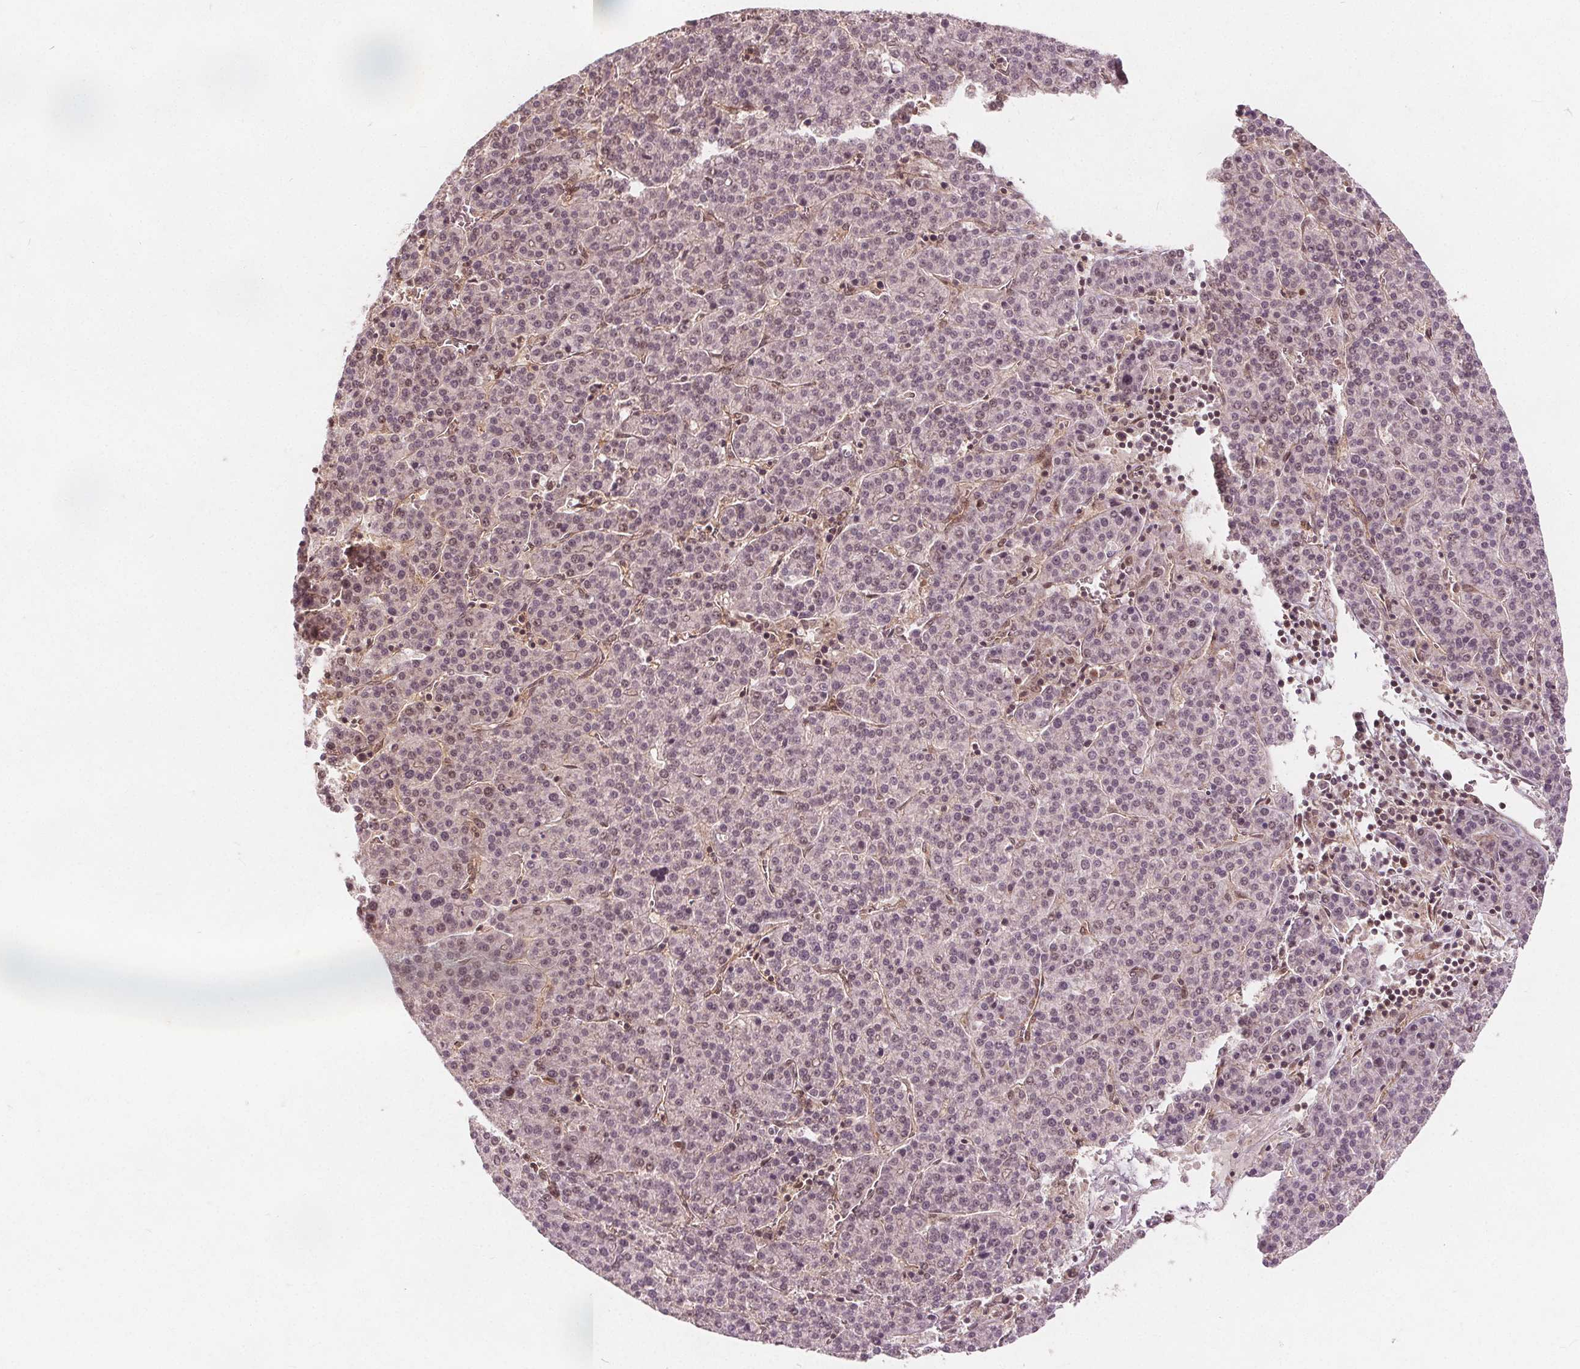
{"staining": {"intensity": "negative", "quantity": "none", "location": "none"}, "tissue": "liver cancer", "cell_type": "Tumor cells", "image_type": "cancer", "snomed": [{"axis": "morphology", "description": "Carcinoma, Hepatocellular, NOS"}, {"axis": "topography", "description": "Liver"}], "caption": "This is a histopathology image of immunohistochemistry staining of liver cancer, which shows no staining in tumor cells.", "gene": "PPP1CB", "patient": {"sex": "female", "age": 58}}